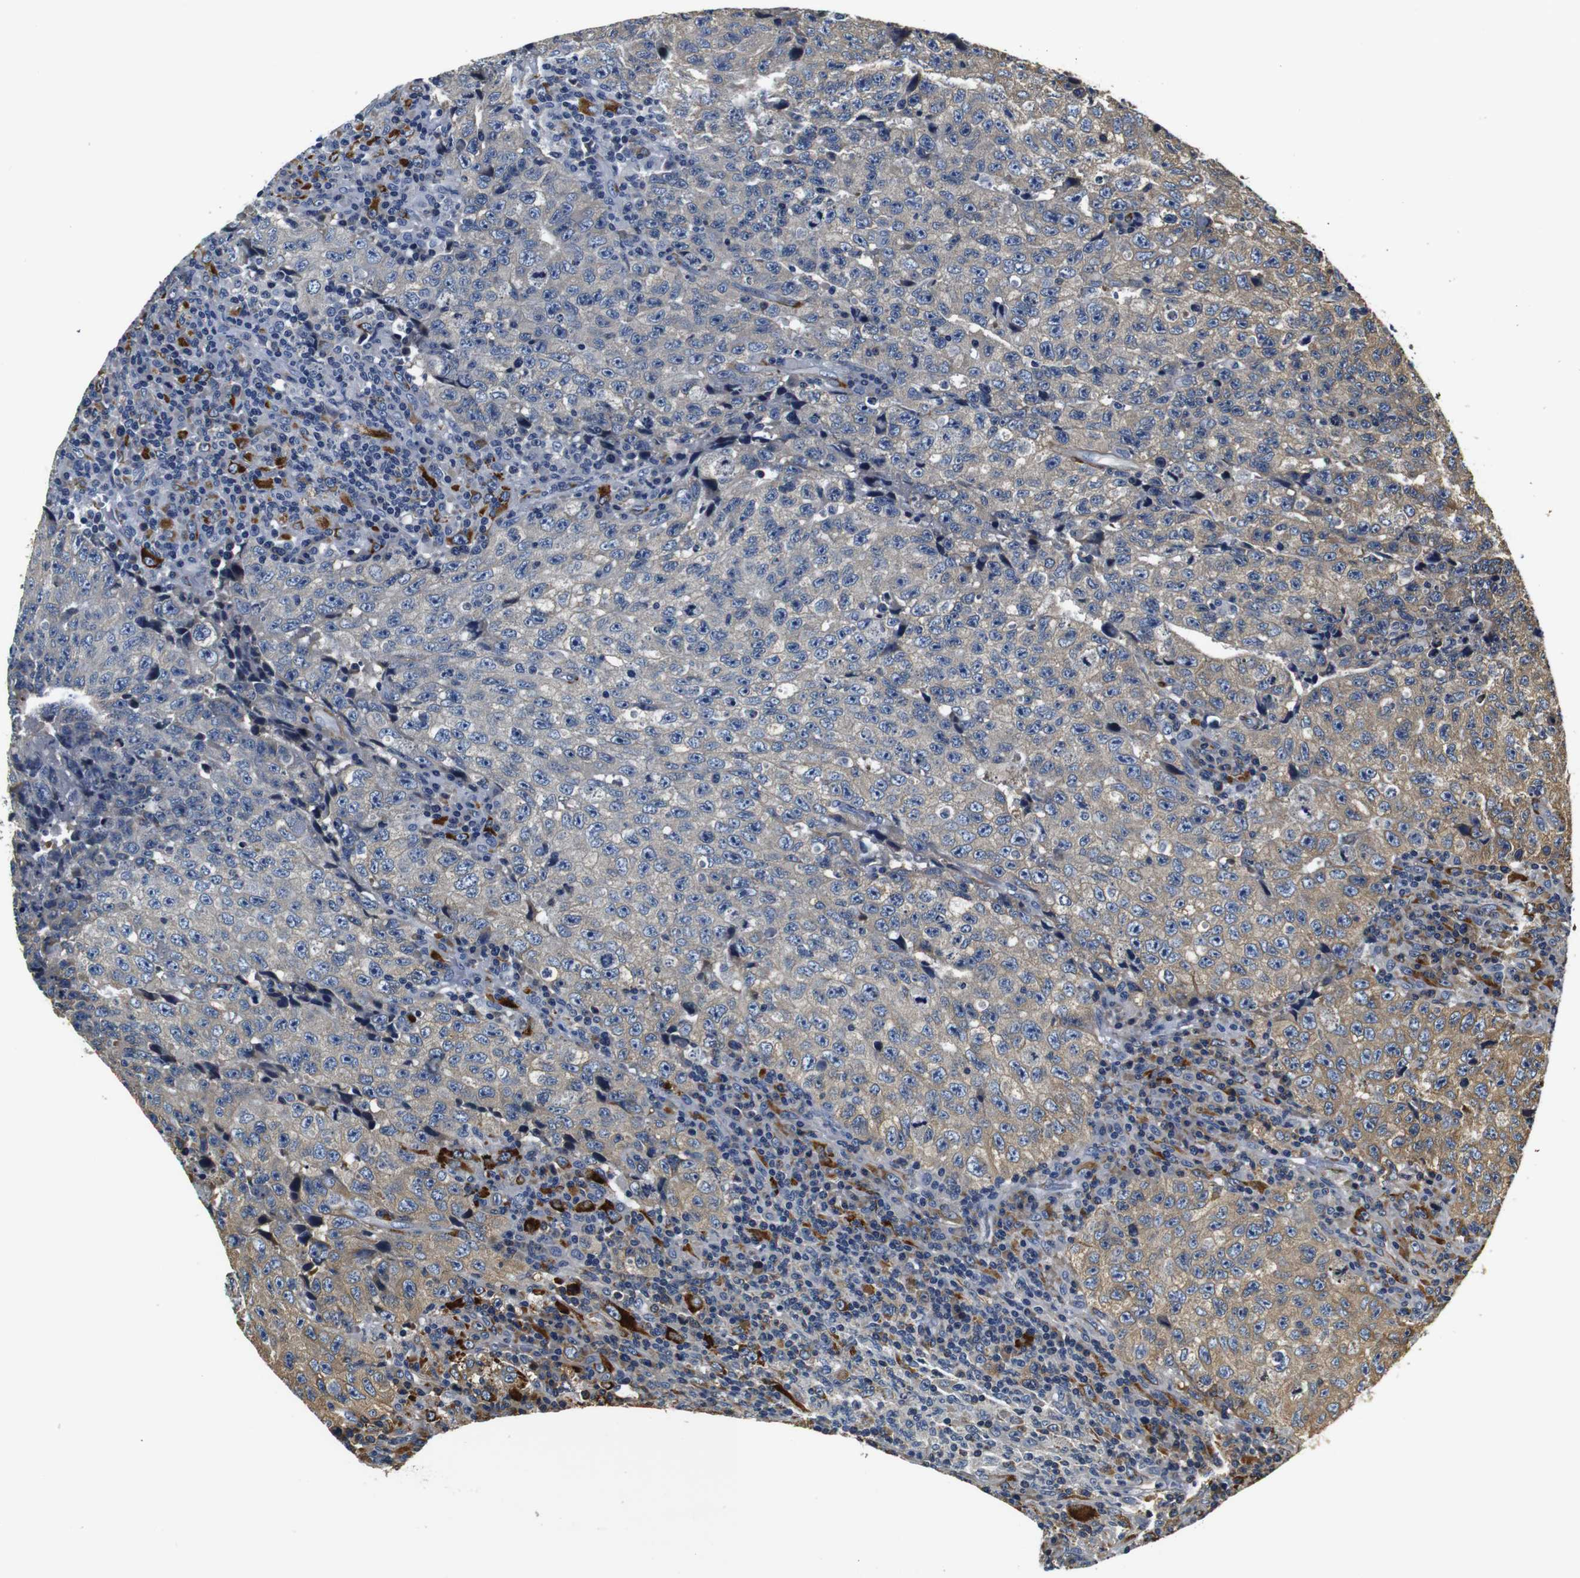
{"staining": {"intensity": "negative", "quantity": "none", "location": "none"}, "tissue": "testis cancer", "cell_type": "Tumor cells", "image_type": "cancer", "snomed": [{"axis": "morphology", "description": "Necrosis, NOS"}, {"axis": "morphology", "description": "Carcinoma, Embryonal, NOS"}, {"axis": "topography", "description": "Testis"}], "caption": "Immunohistochemical staining of human testis cancer demonstrates no significant expression in tumor cells. (Immunohistochemistry (ihc), brightfield microscopy, high magnification).", "gene": "COL1A1", "patient": {"sex": "male", "age": 19}}